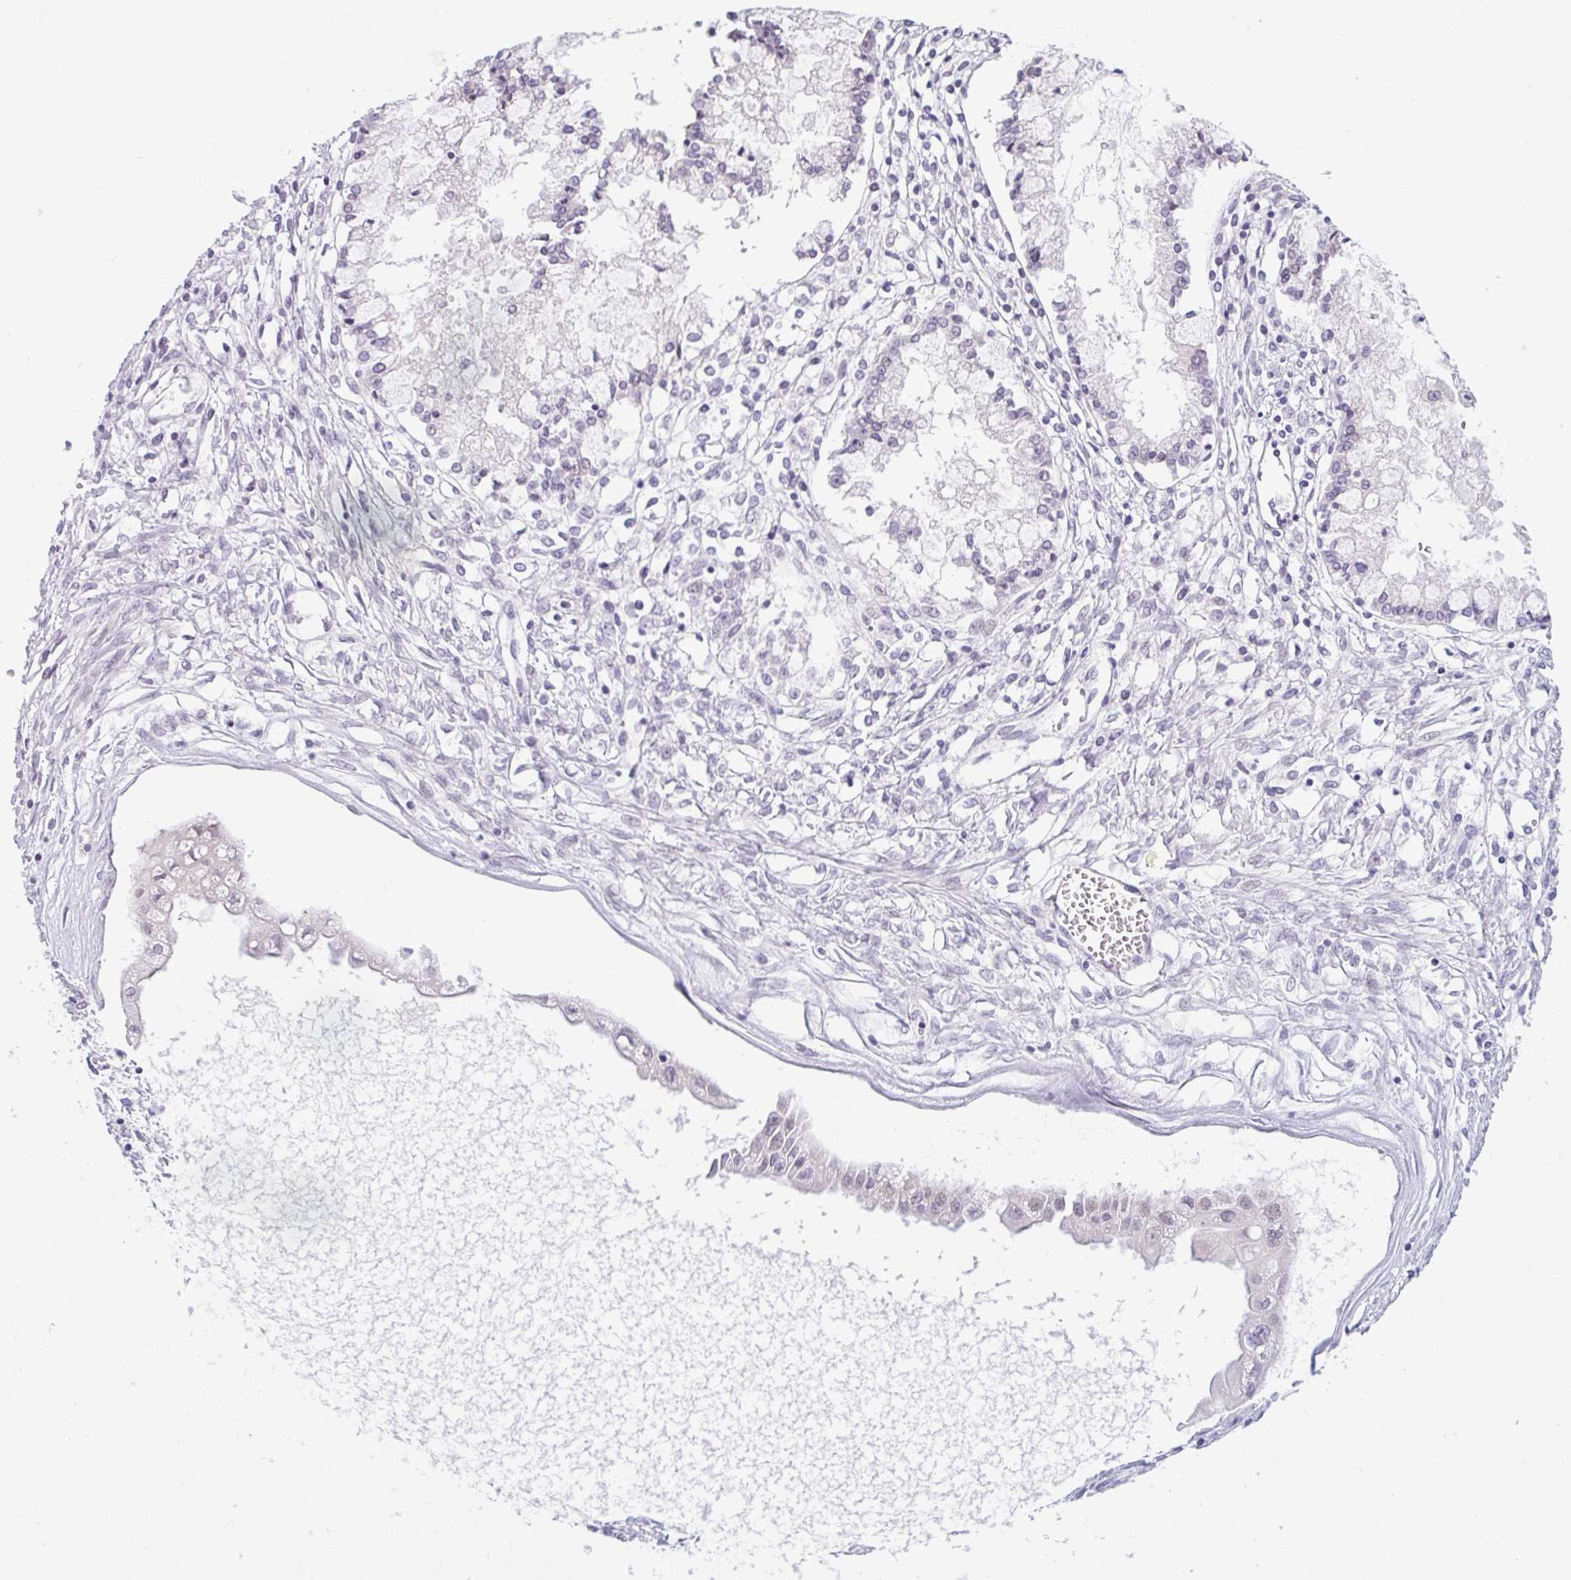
{"staining": {"intensity": "negative", "quantity": "none", "location": "none"}, "tissue": "ovarian cancer", "cell_type": "Tumor cells", "image_type": "cancer", "snomed": [{"axis": "morphology", "description": "Cystadenocarcinoma, mucinous, NOS"}, {"axis": "topography", "description": "Ovary"}], "caption": "A high-resolution histopathology image shows immunohistochemistry (IHC) staining of ovarian mucinous cystadenocarcinoma, which shows no significant staining in tumor cells.", "gene": "FAM153A", "patient": {"sex": "female", "age": 34}}